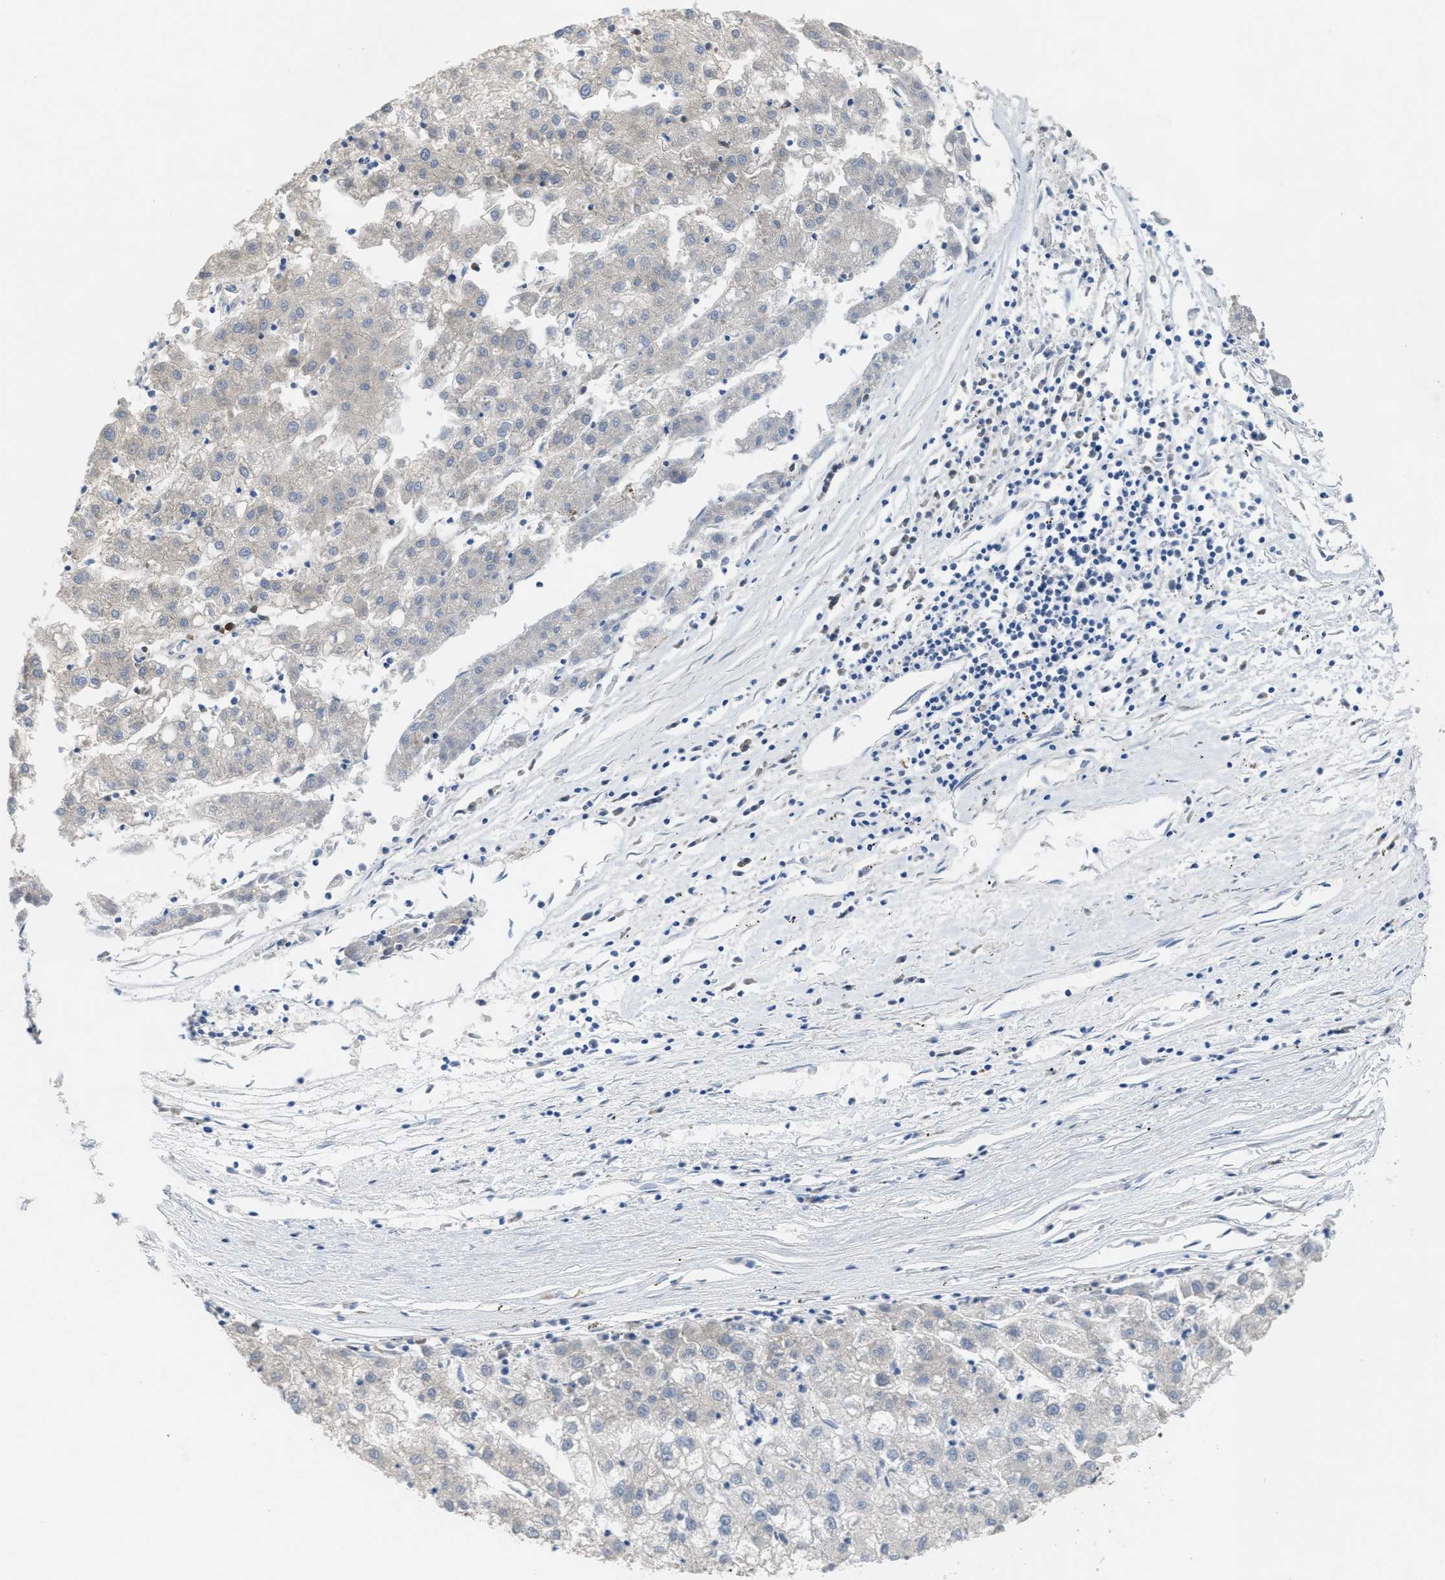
{"staining": {"intensity": "negative", "quantity": "none", "location": "none"}, "tissue": "liver cancer", "cell_type": "Tumor cells", "image_type": "cancer", "snomed": [{"axis": "morphology", "description": "Carcinoma, Hepatocellular, NOS"}, {"axis": "topography", "description": "Liver"}], "caption": "An image of human liver cancer is negative for staining in tumor cells.", "gene": "UBA5", "patient": {"sex": "male", "age": 72}}